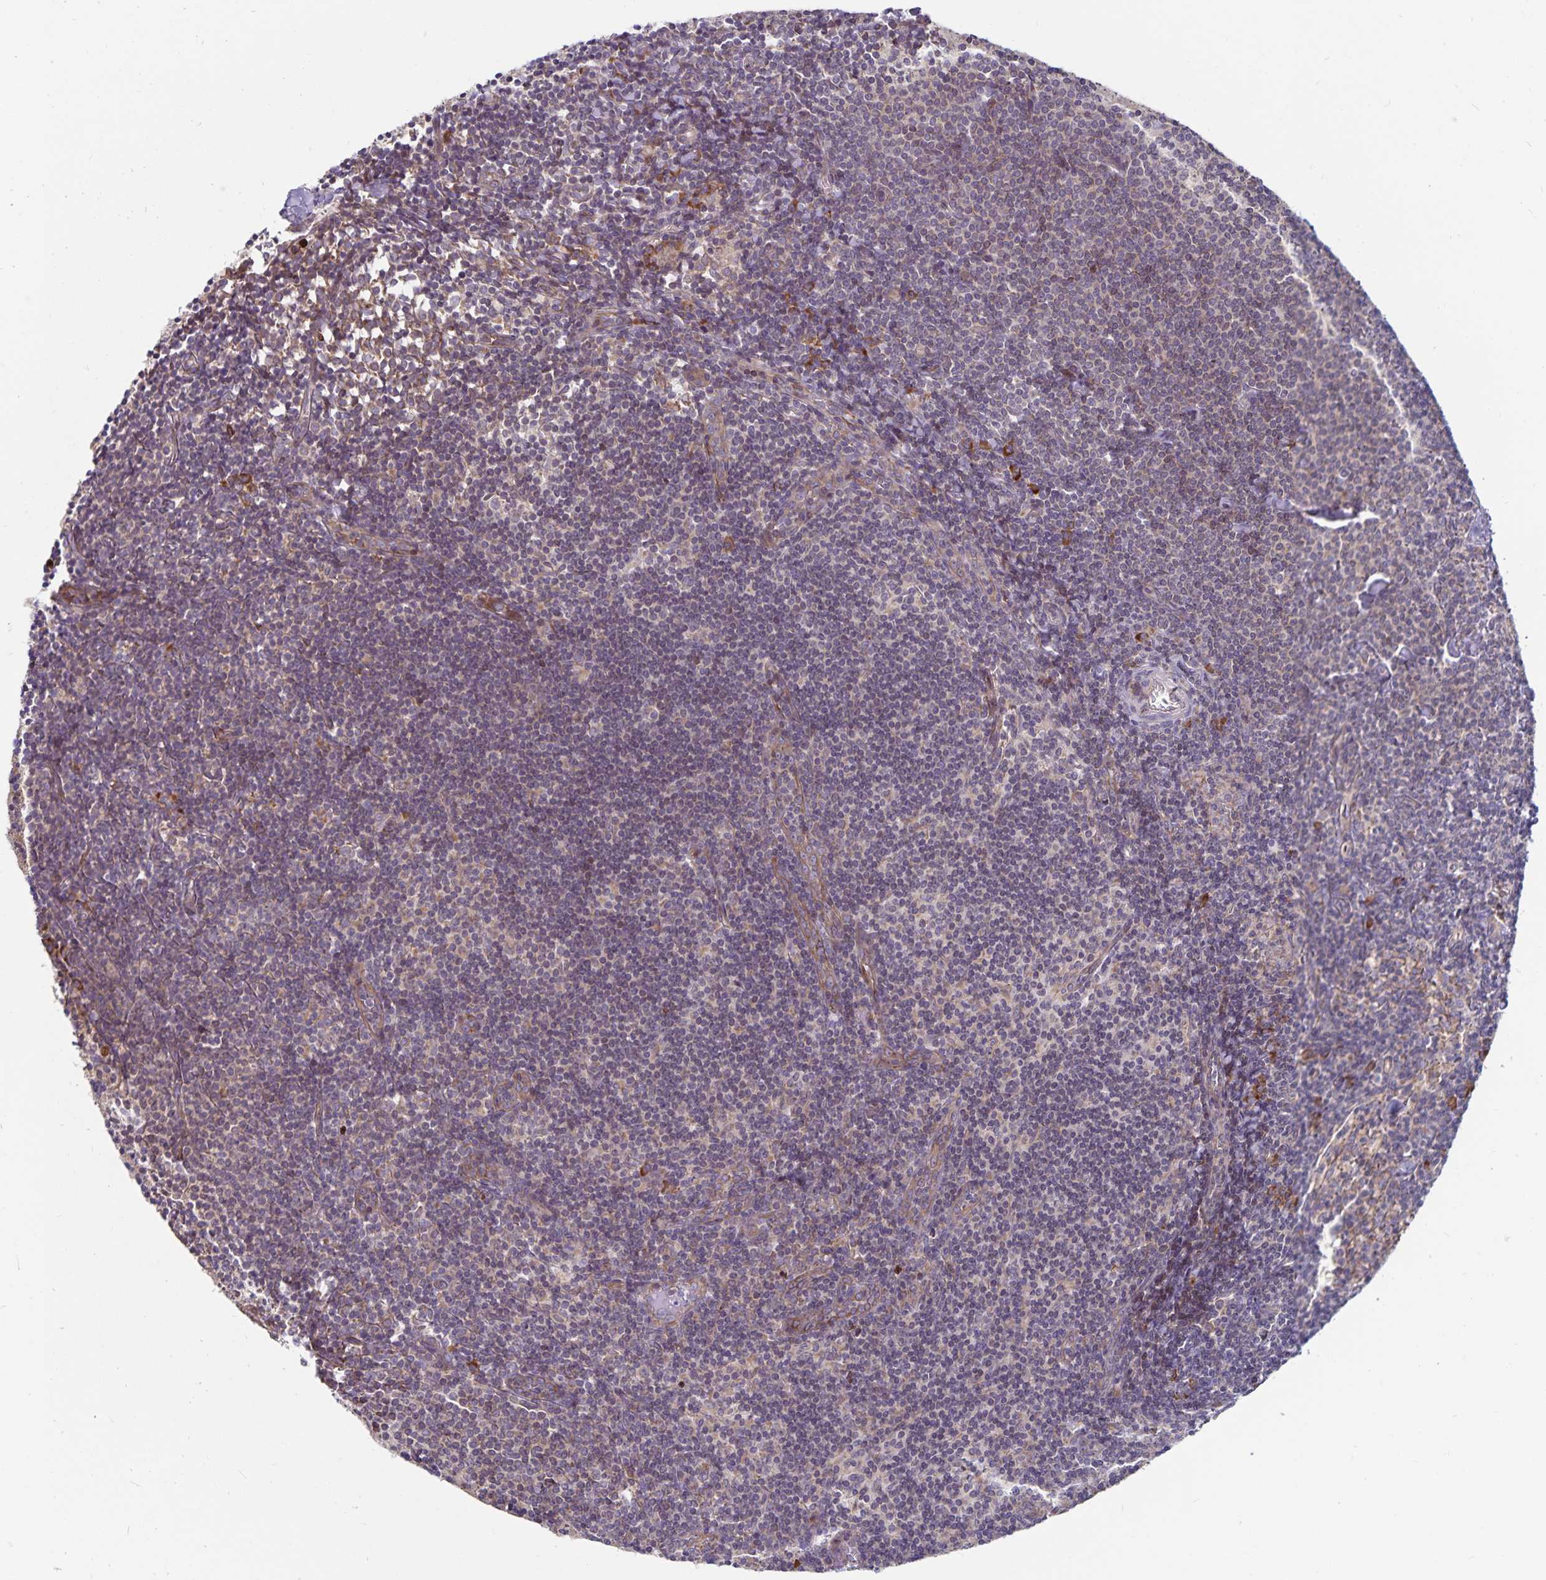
{"staining": {"intensity": "strong", "quantity": "<25%", "location": "cytoplasmic/membranous"}, "tissue": "lymph node", "cell_type": "Germinal center cells", "image_type": "normal", "snomed": [{"axis": "morphology", "description": "Normal tissue, NOS"}, {"axis": "topography", "description": "Lymph node"}], "caption": "Approximately <25% of germinal center cells in normal lymph node exhibit strong cytoplasmic/membranous protein staining as visualized by brown immunohistochemical staining.", "gene": "SEC62", "patient": {"sex": "female", "age": 41}}